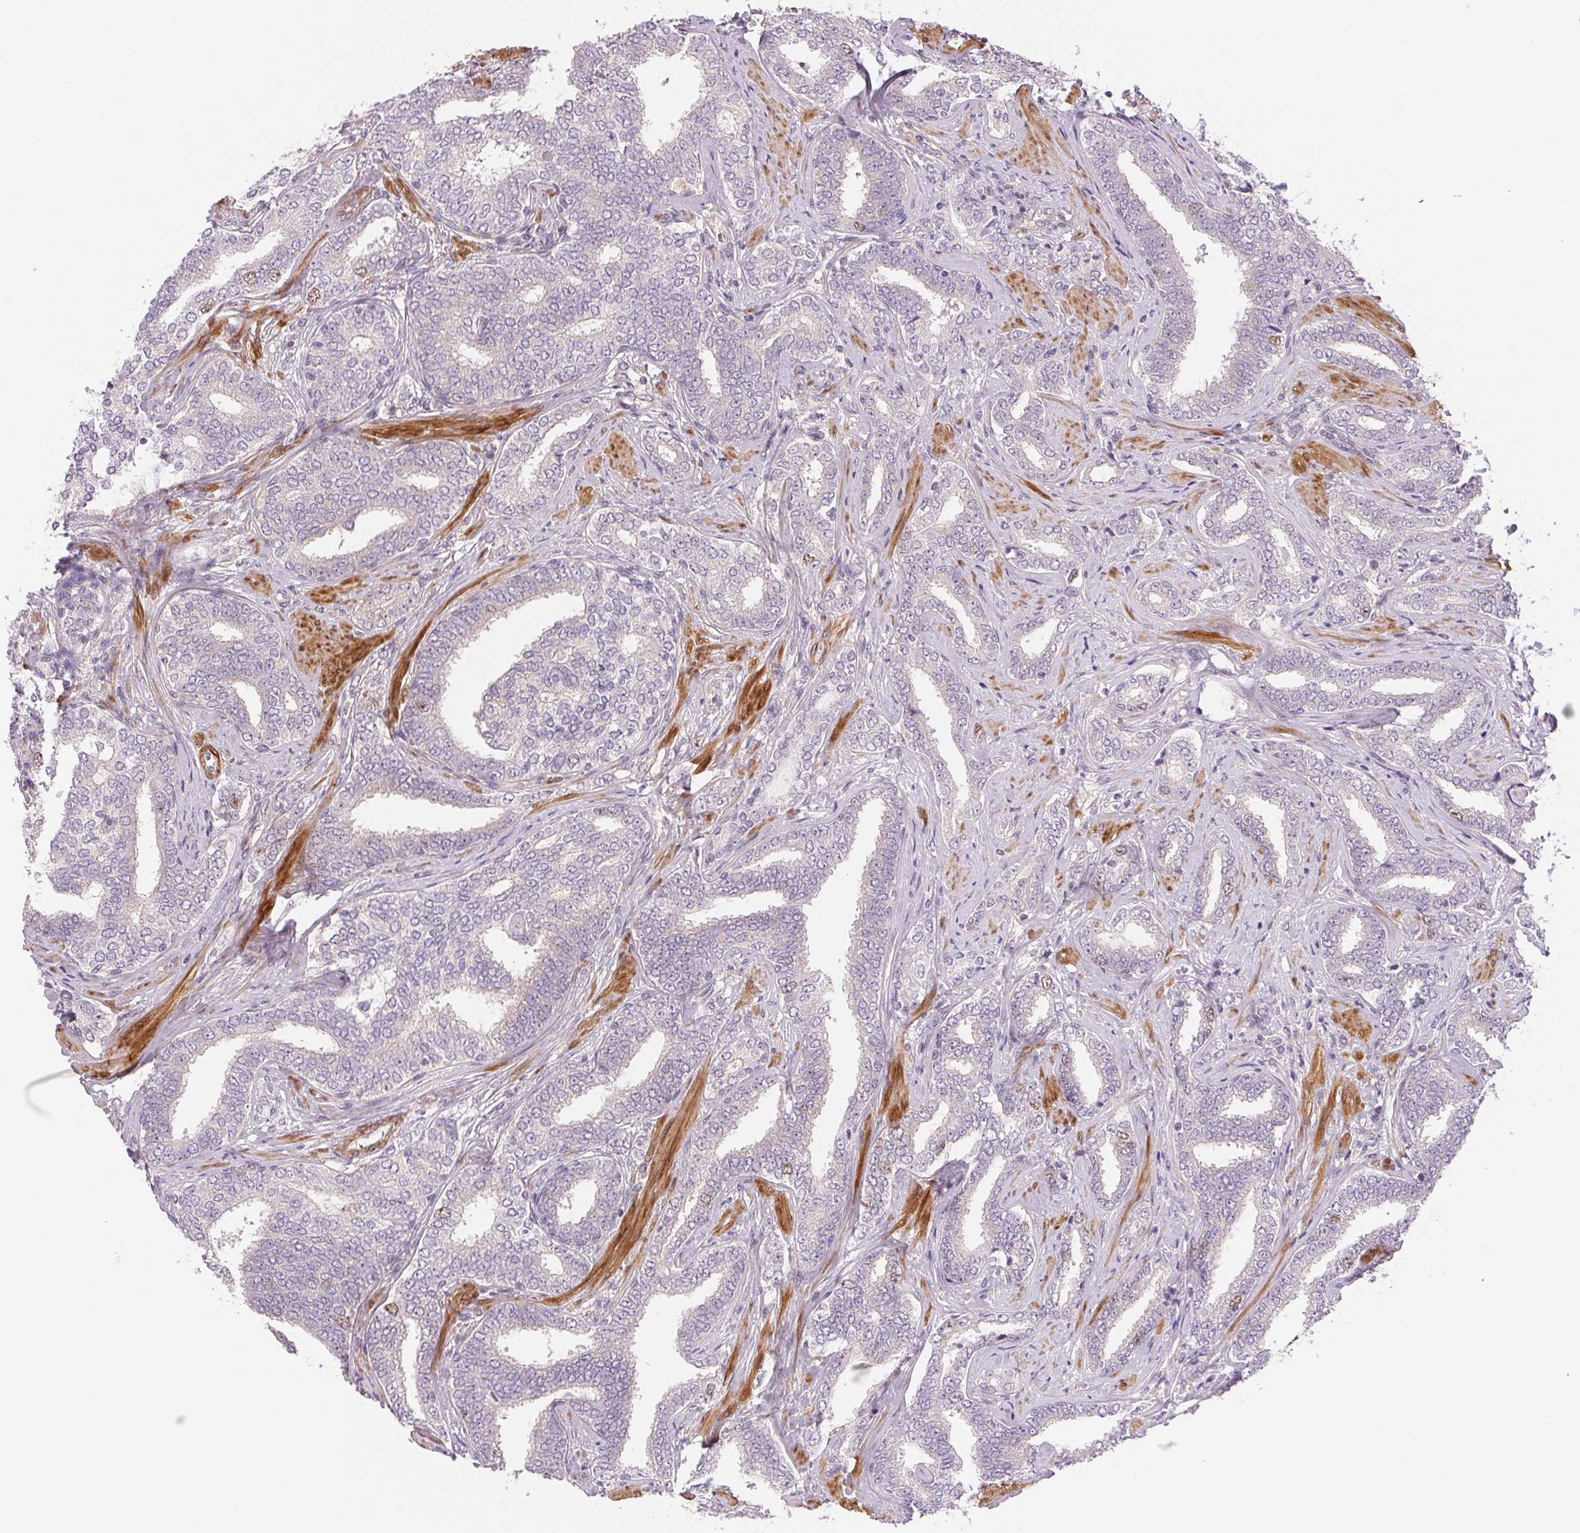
{"staining": {"intensity": "negative", "quantity": "none", "location": "none"}, "tissue": "prostate cancer", "cell_type": "Tumor cells", "image_type": "cancer", "snomed": [{"axis": "morphology", "description": "Adenocarcinoma, High grade"}, {"axis": "topography", "description": "Prostate"}], "caption": "High power microscopy photomicrograph of an immunohistochemistry (IHC) micrograph of adenocarcinoma (high-grade) (prostate), revealing no significant expression in tumor cells.", "gene": "SMTN", "patient": {"sex": "male", "age": 72}}